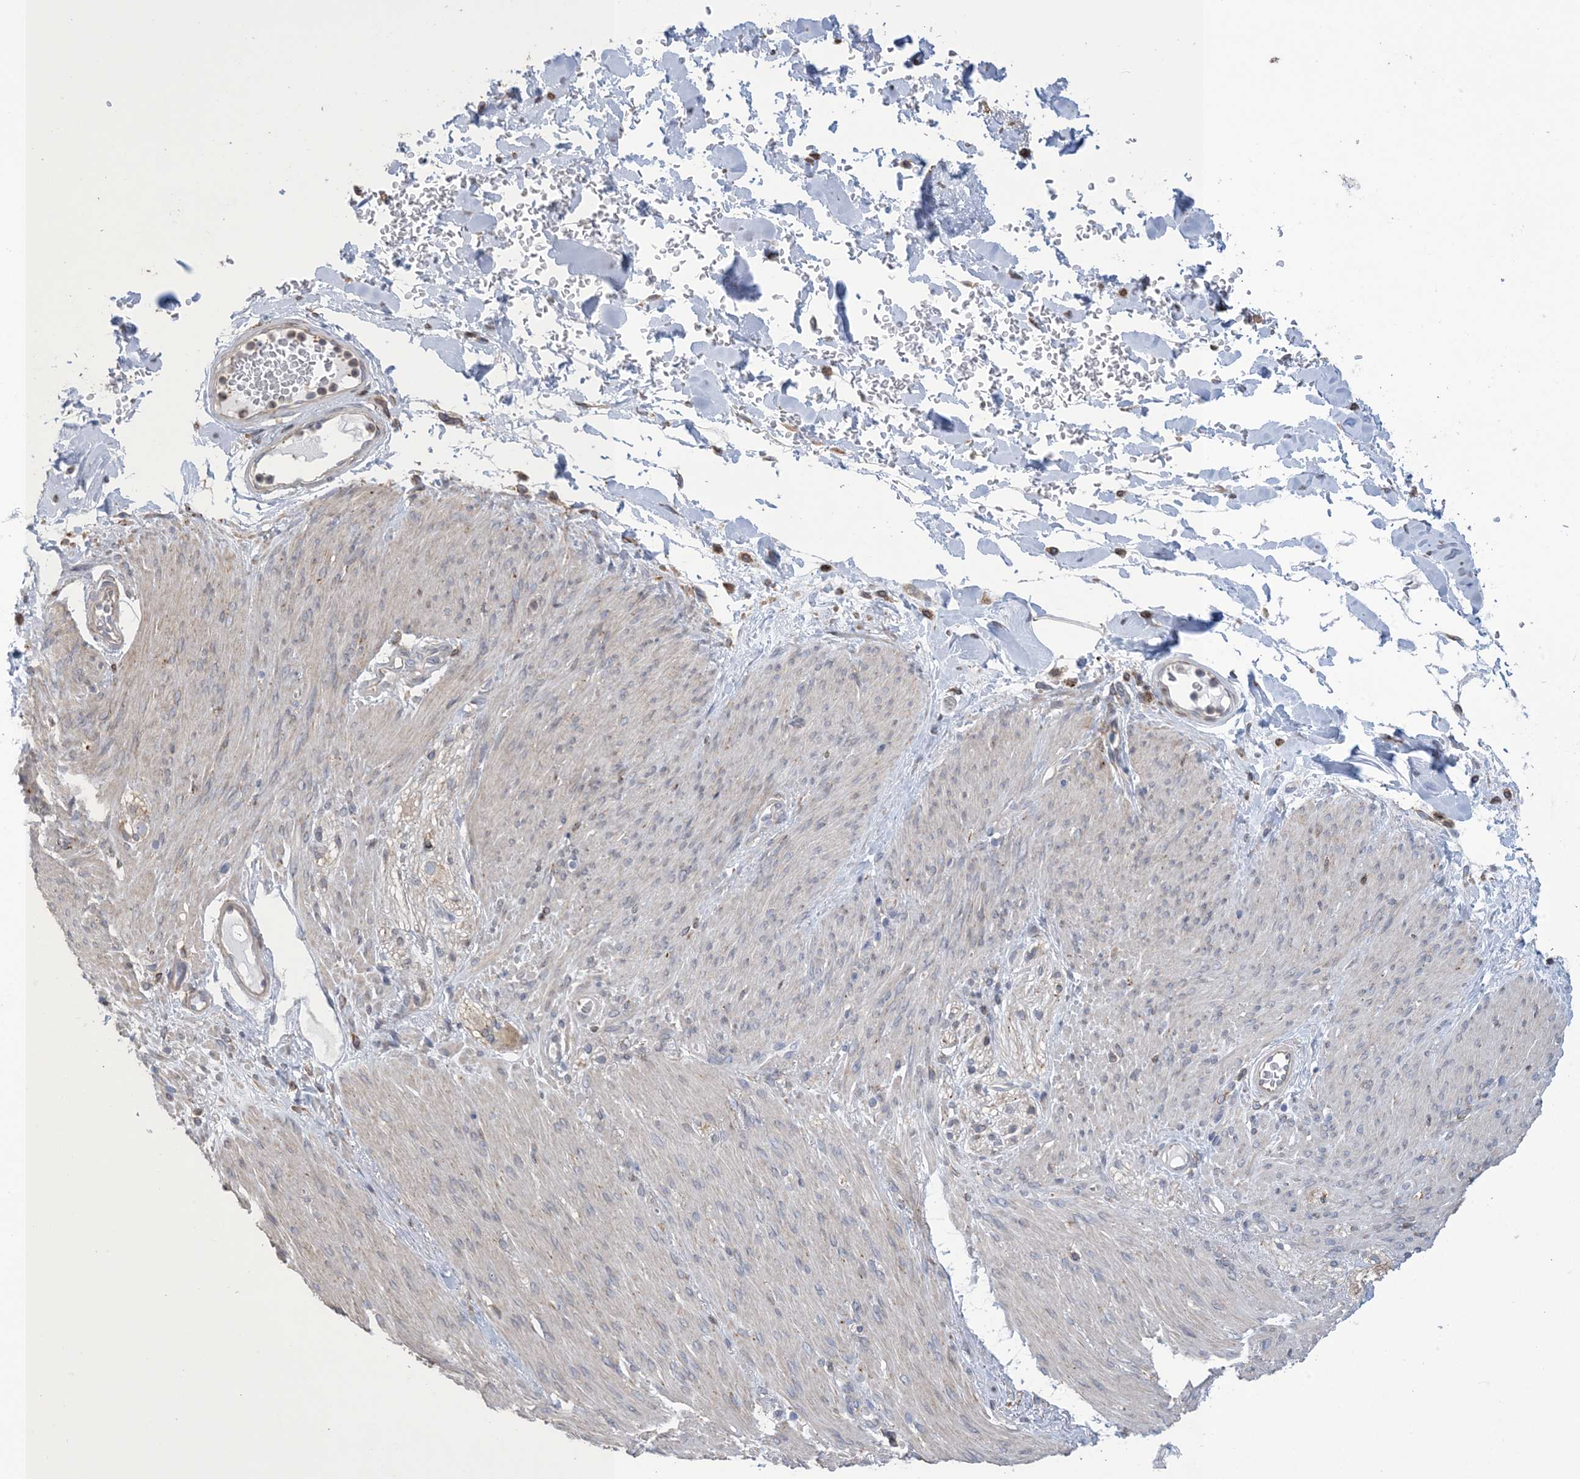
{"staining": {"intensity": "negative", "quantity": "none", "location": "none"}, "tissue": "adipose tissue", "cell_type": "Adipocytes", "image_type": "normal", "snomed": [{"axis": "morphology", "description": "Normal tissue, NOS"}, {"axis": "topography", "description": "Colon"}, {"axis": "topography", "description": "Peripheral nerve tissue"}], "caption": "DAB immunohistochemical staining of unremarkable human adipose tissue shows no significant expression in adipocytes.", "gene": "SHANK1", "patient": {"sex": "female", "age": 61}}